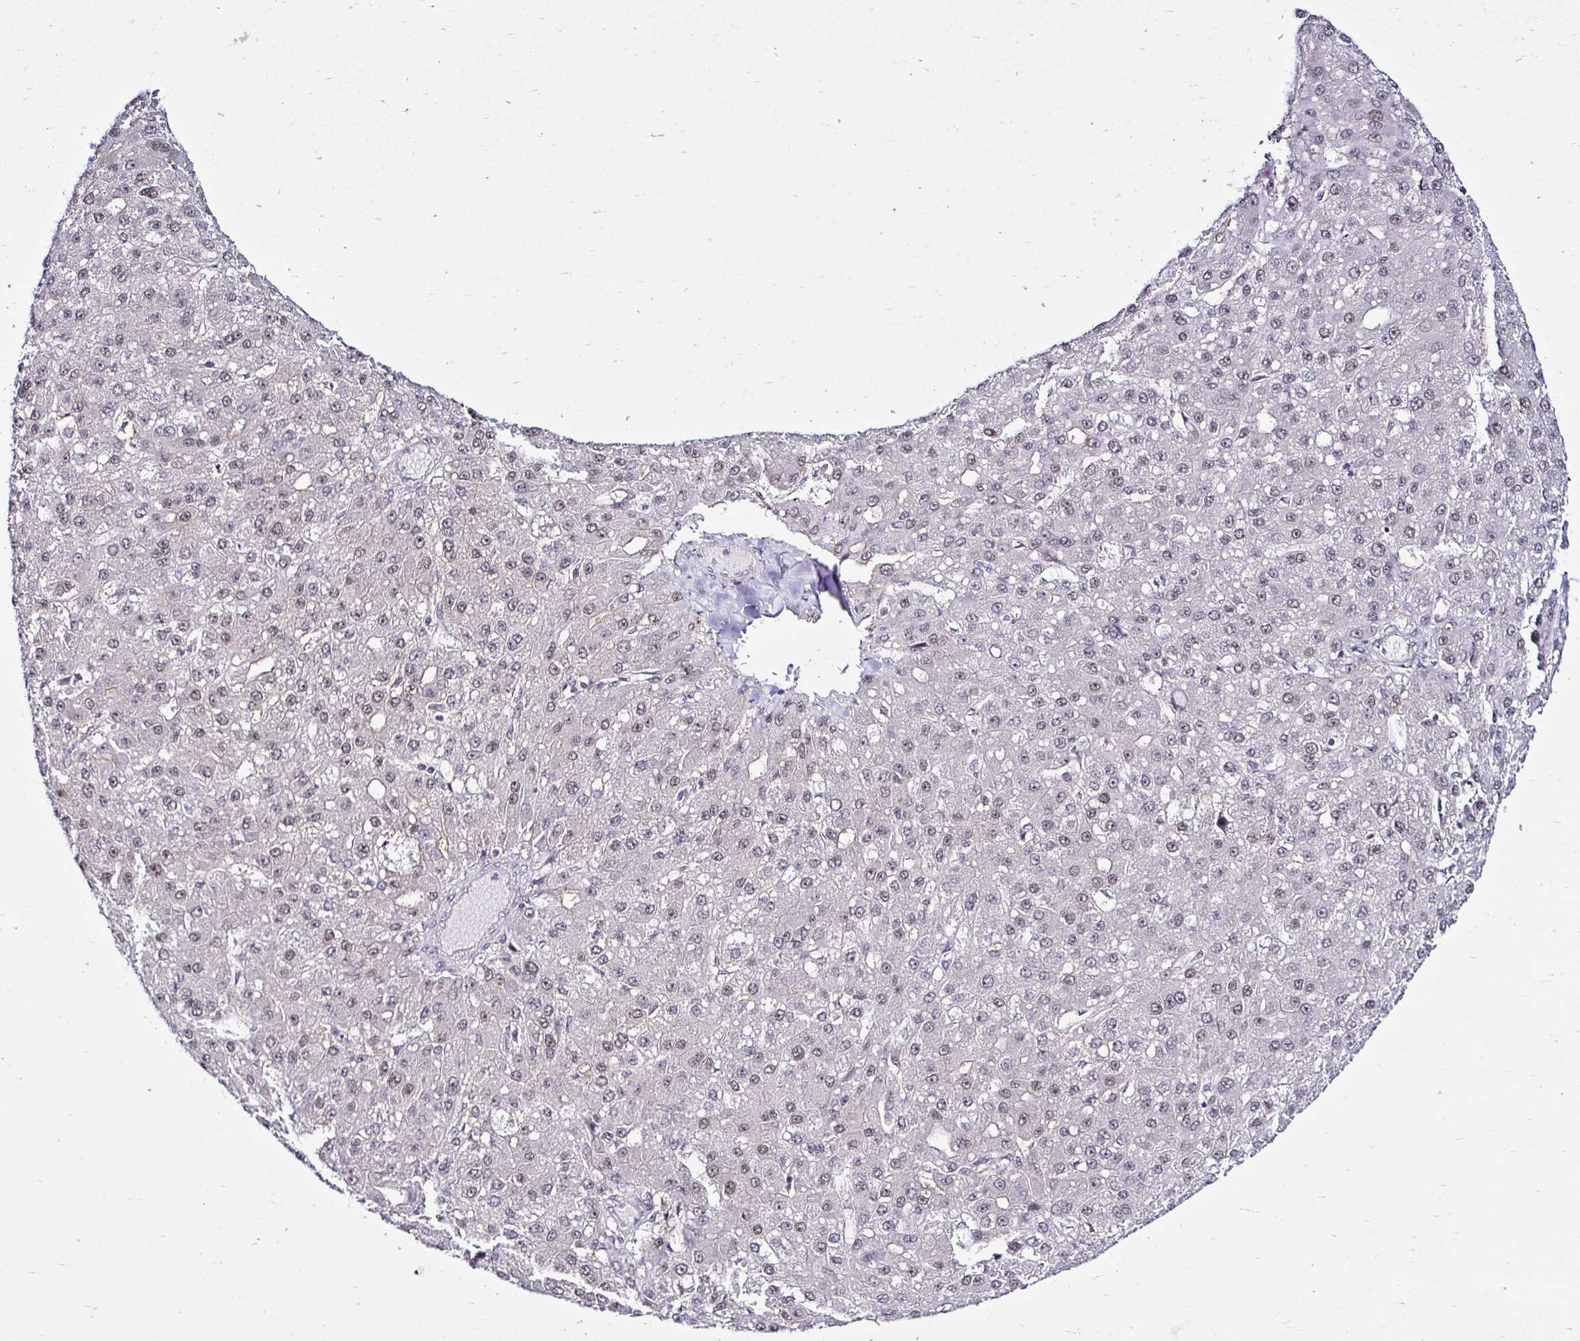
{"staining": {"intensity": "weak", "quantity": "25%-75%", "location": "nuclear"}, "tissue": "liver cancer", "cell_type": "Tumor cells", "image_type": "cancer", "snomed": [{"axis": "morphology", "description": "Carcinoma, Hepatocellular, NOS"}, {"axis": "topography", "description": "Liver"}], "caption": "Immunohistochemical staining of hepatocellular carcinoma (liver) reveals weak nuclear protein positivity in approximately 25%-75% of tumor cells.", "gene": "PSMD3", "patient": {"sex": "male", "age": 67}}